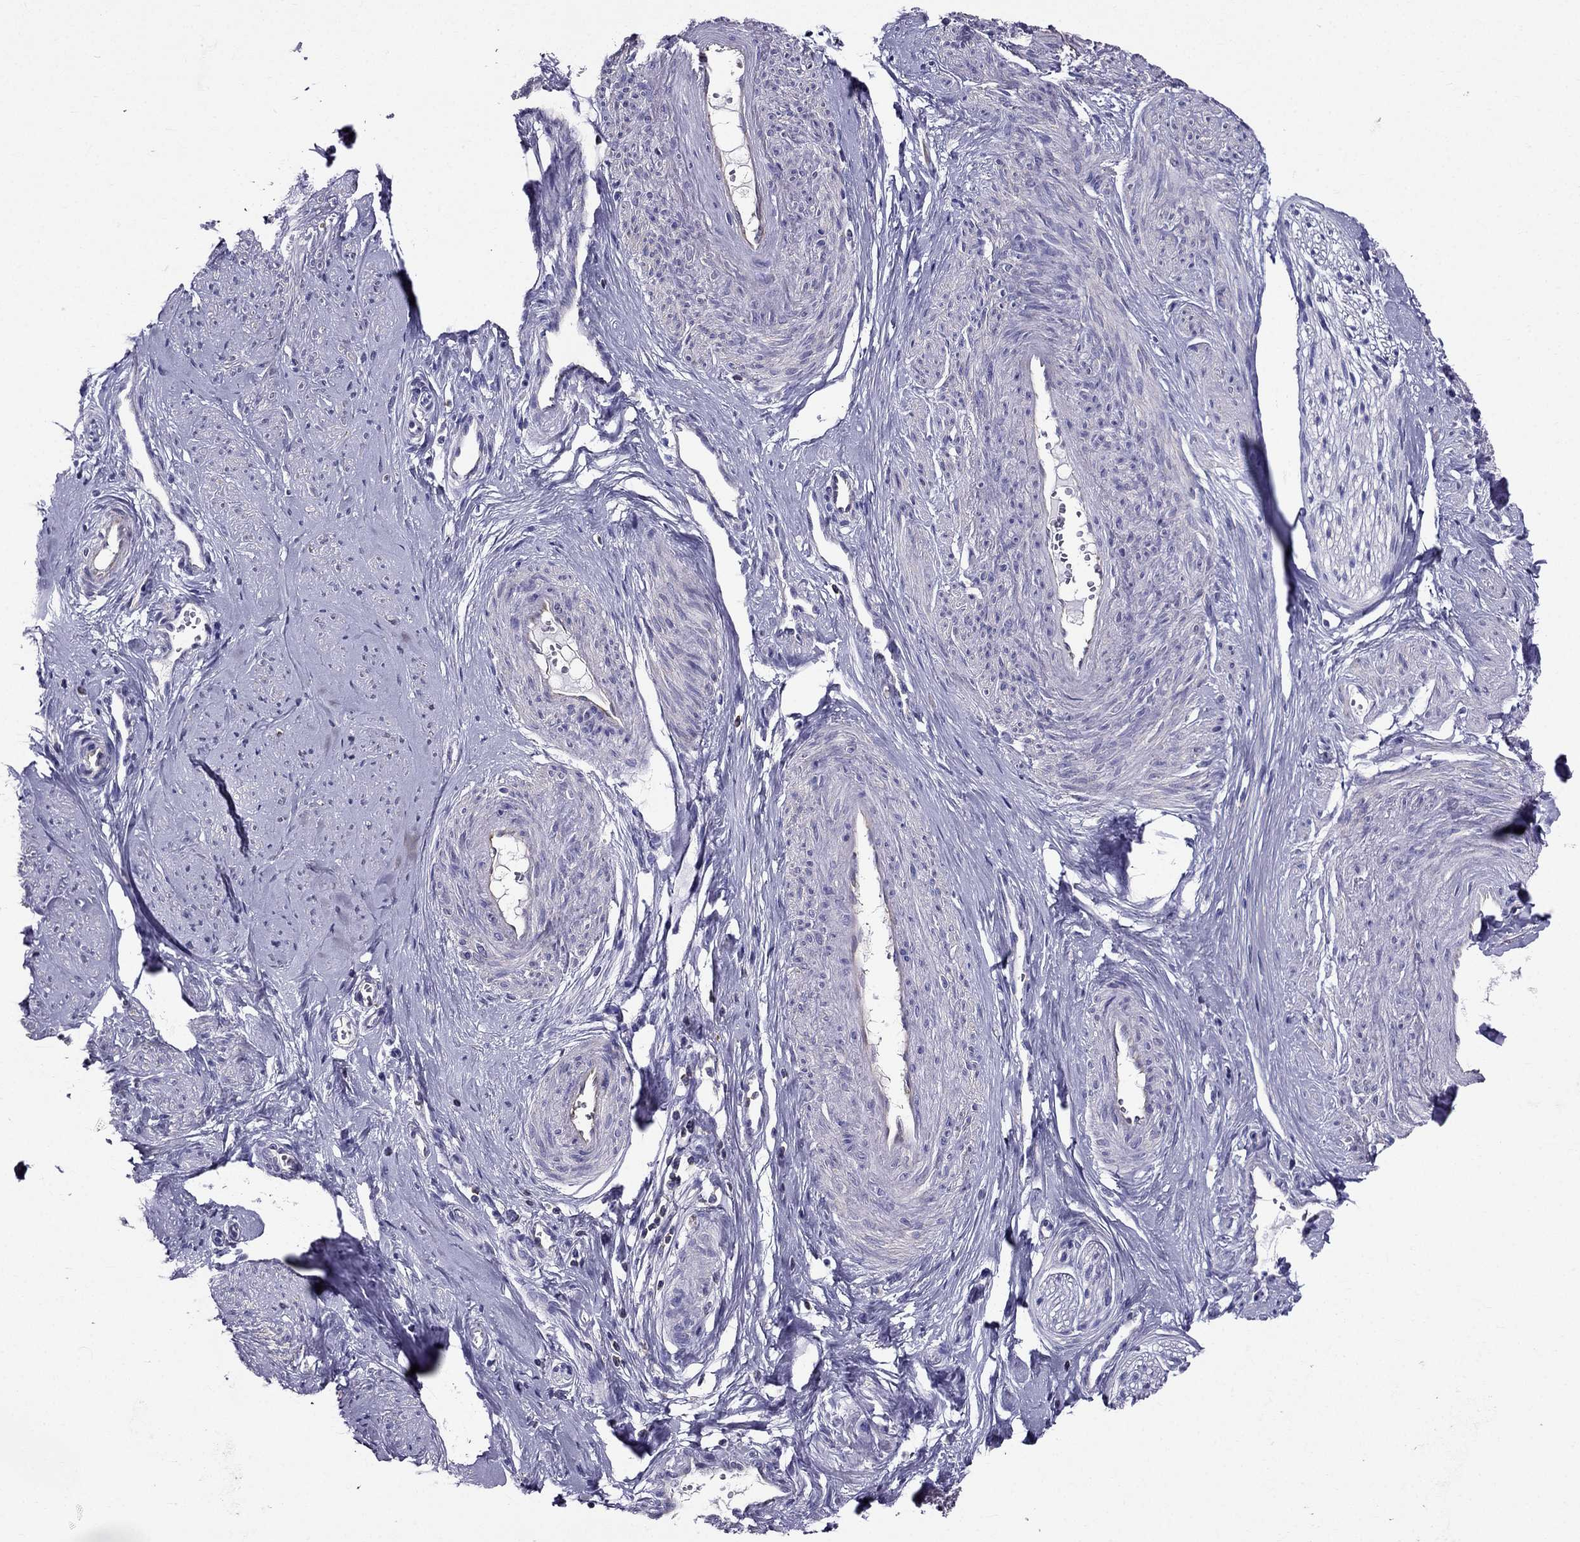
{"staining": {"intensity": "negative", "quantity": "none", "location": "none"}, "tissue": "smooth muscle", "cell_type": "Smooth muscle cells", "image_type": "normal", "snomed": [{"axis": "morphology", "description": "Normal tissue, NOS"}, {"axis": "topography", "description": "Smooth muscle"}], "caption": "A high-resolution histopathology image shows IHC staining of benign smooth muscle, which shows no significant staining in smooth muscle cells. (DAB immunohistochemistry visualized using brightfield microscopy, high magnification).", "gene": "AAK1", "patient": {"sex": "female", "age": 48}}